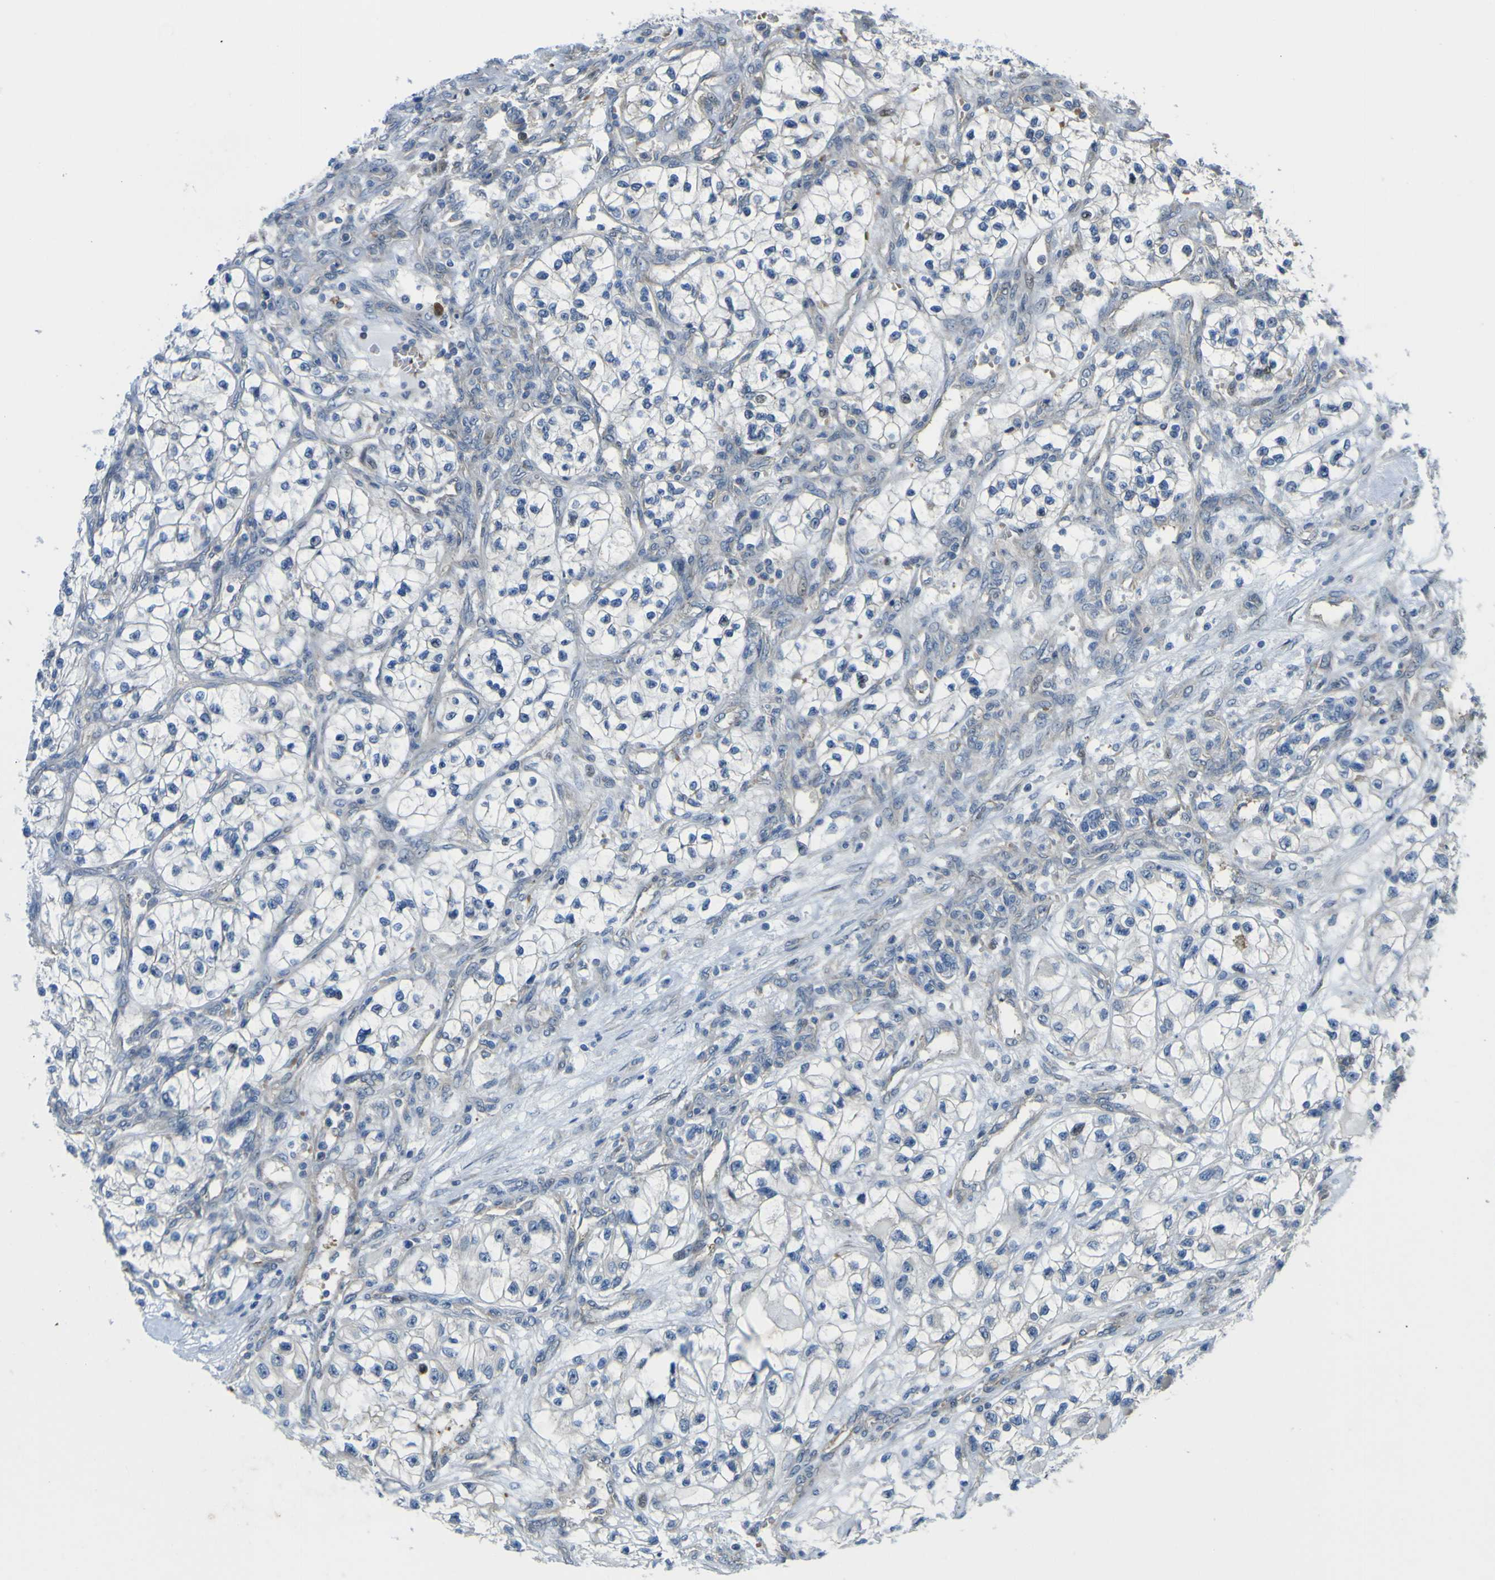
{"staining": {"intensity": "negative", "quantity": "none", "location": "none"}, "tissue": "renal cancer", "cell_type": "Tumor cells", "image_type": "cancer", "snomed": [{"axis": "morphology", "description": "Adenocarcinoma, NOS"}, {"axis": "topography", "description": "Kidney"}], "caption": "Immunohistochemical staining of renal cancer exhibits no significant expression in tumor cells.", "gene": "KDM7A", "patient": {"sex": "female", "age": 57}}